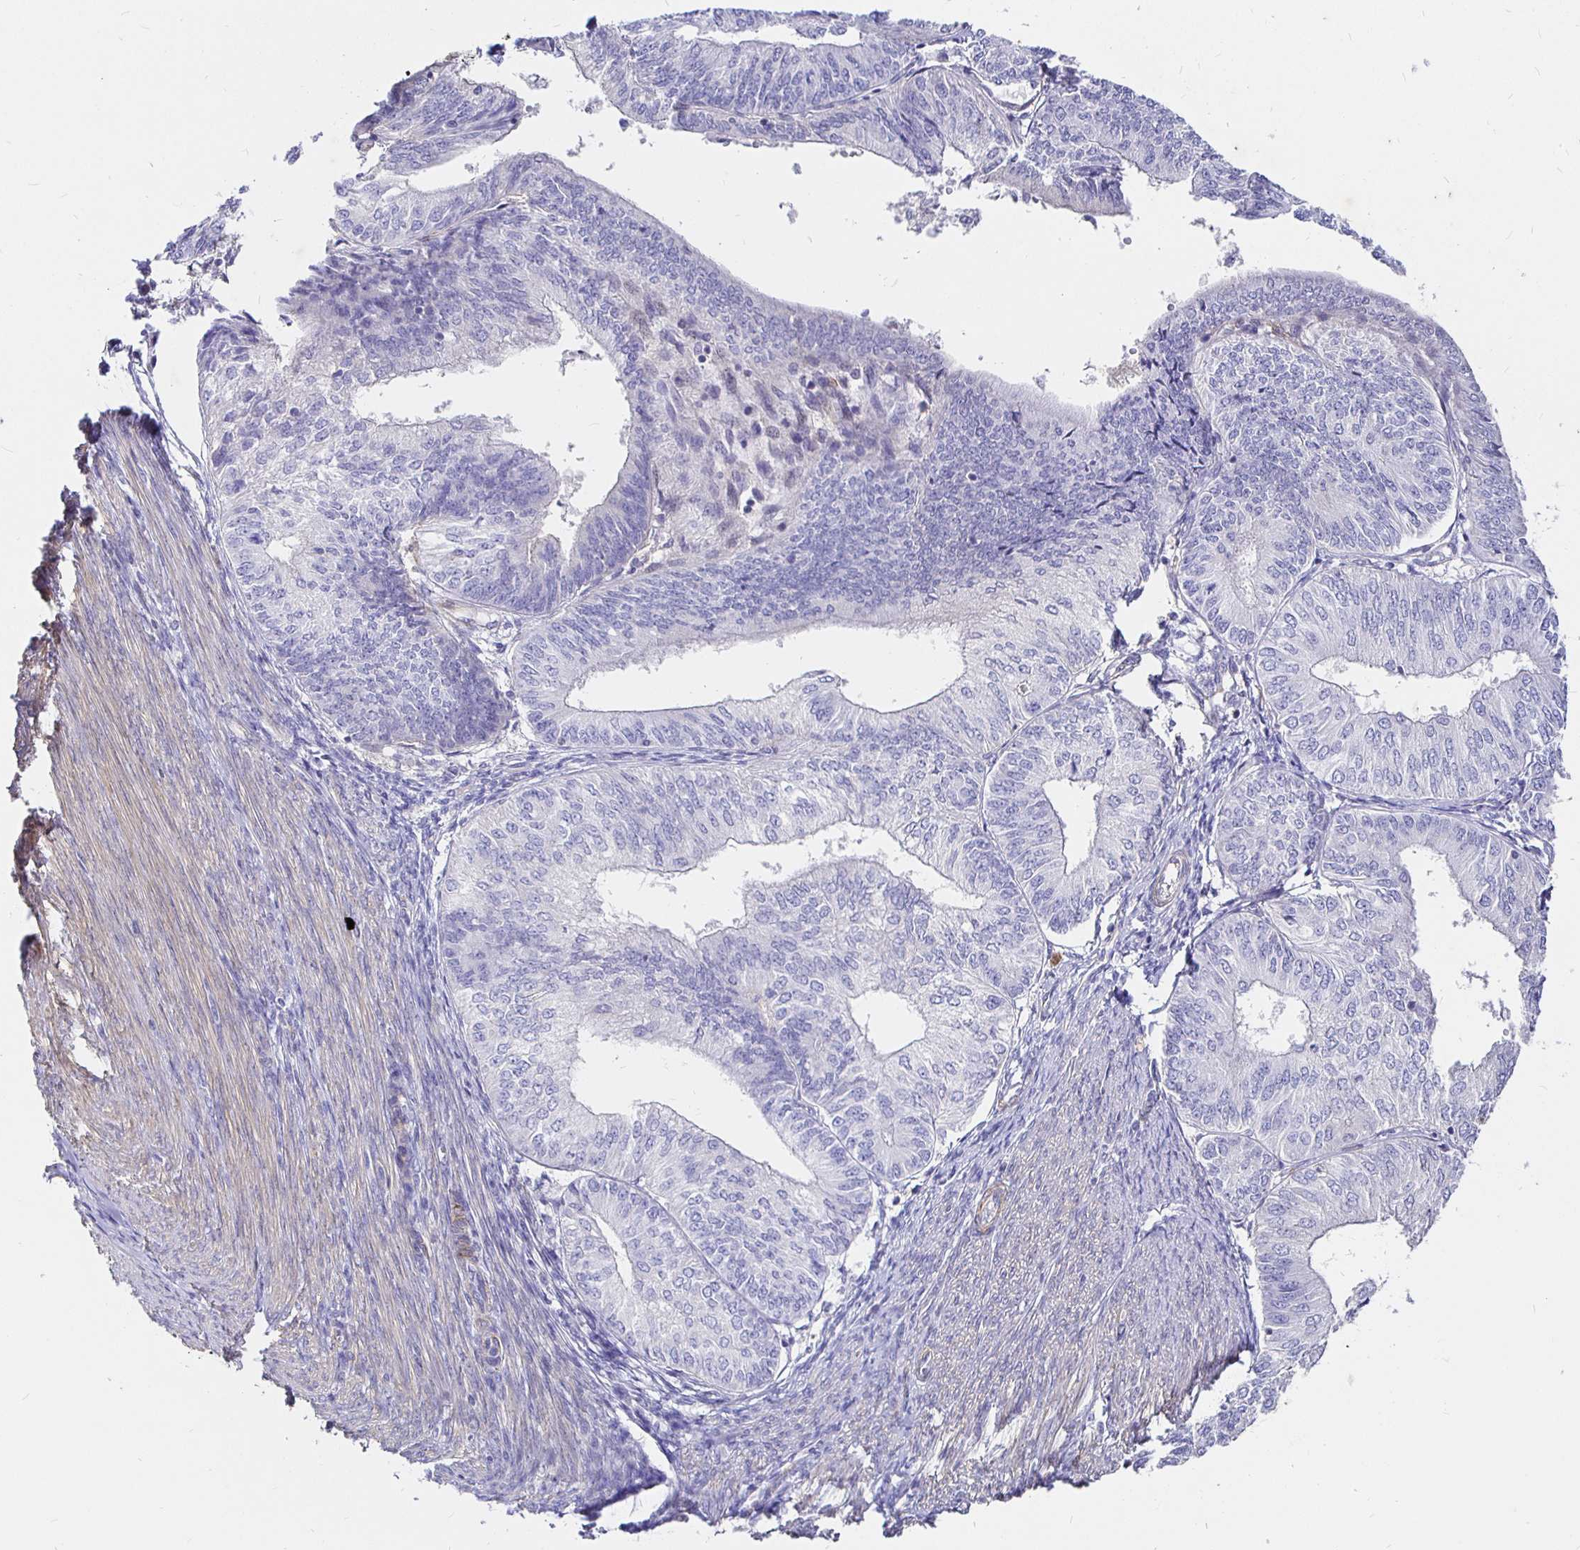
{"staining": {"intensity": "negative", "quantity": "none", "location": "none"}, "tissue": "endometrial cancer", "cell_type": "Tumor cells", "image_type": "cancer", "snomed": [{"axis": "morphology", "description": "Adenocarcinoma, NOS"}, {"axis": "topography", "description": "Endometrium"}], "caption": "The immunohistochemistry image has no significant positivity in tumor cells of endometrial cancer (adenocarcinoma) tissue. (Brightfield microscopy of DAB (3,3'-diaminobenzidine) IHC at high magnification).", "gene": "PALM2AKAP2", "patient": {"sex": "female", "age": 58}}